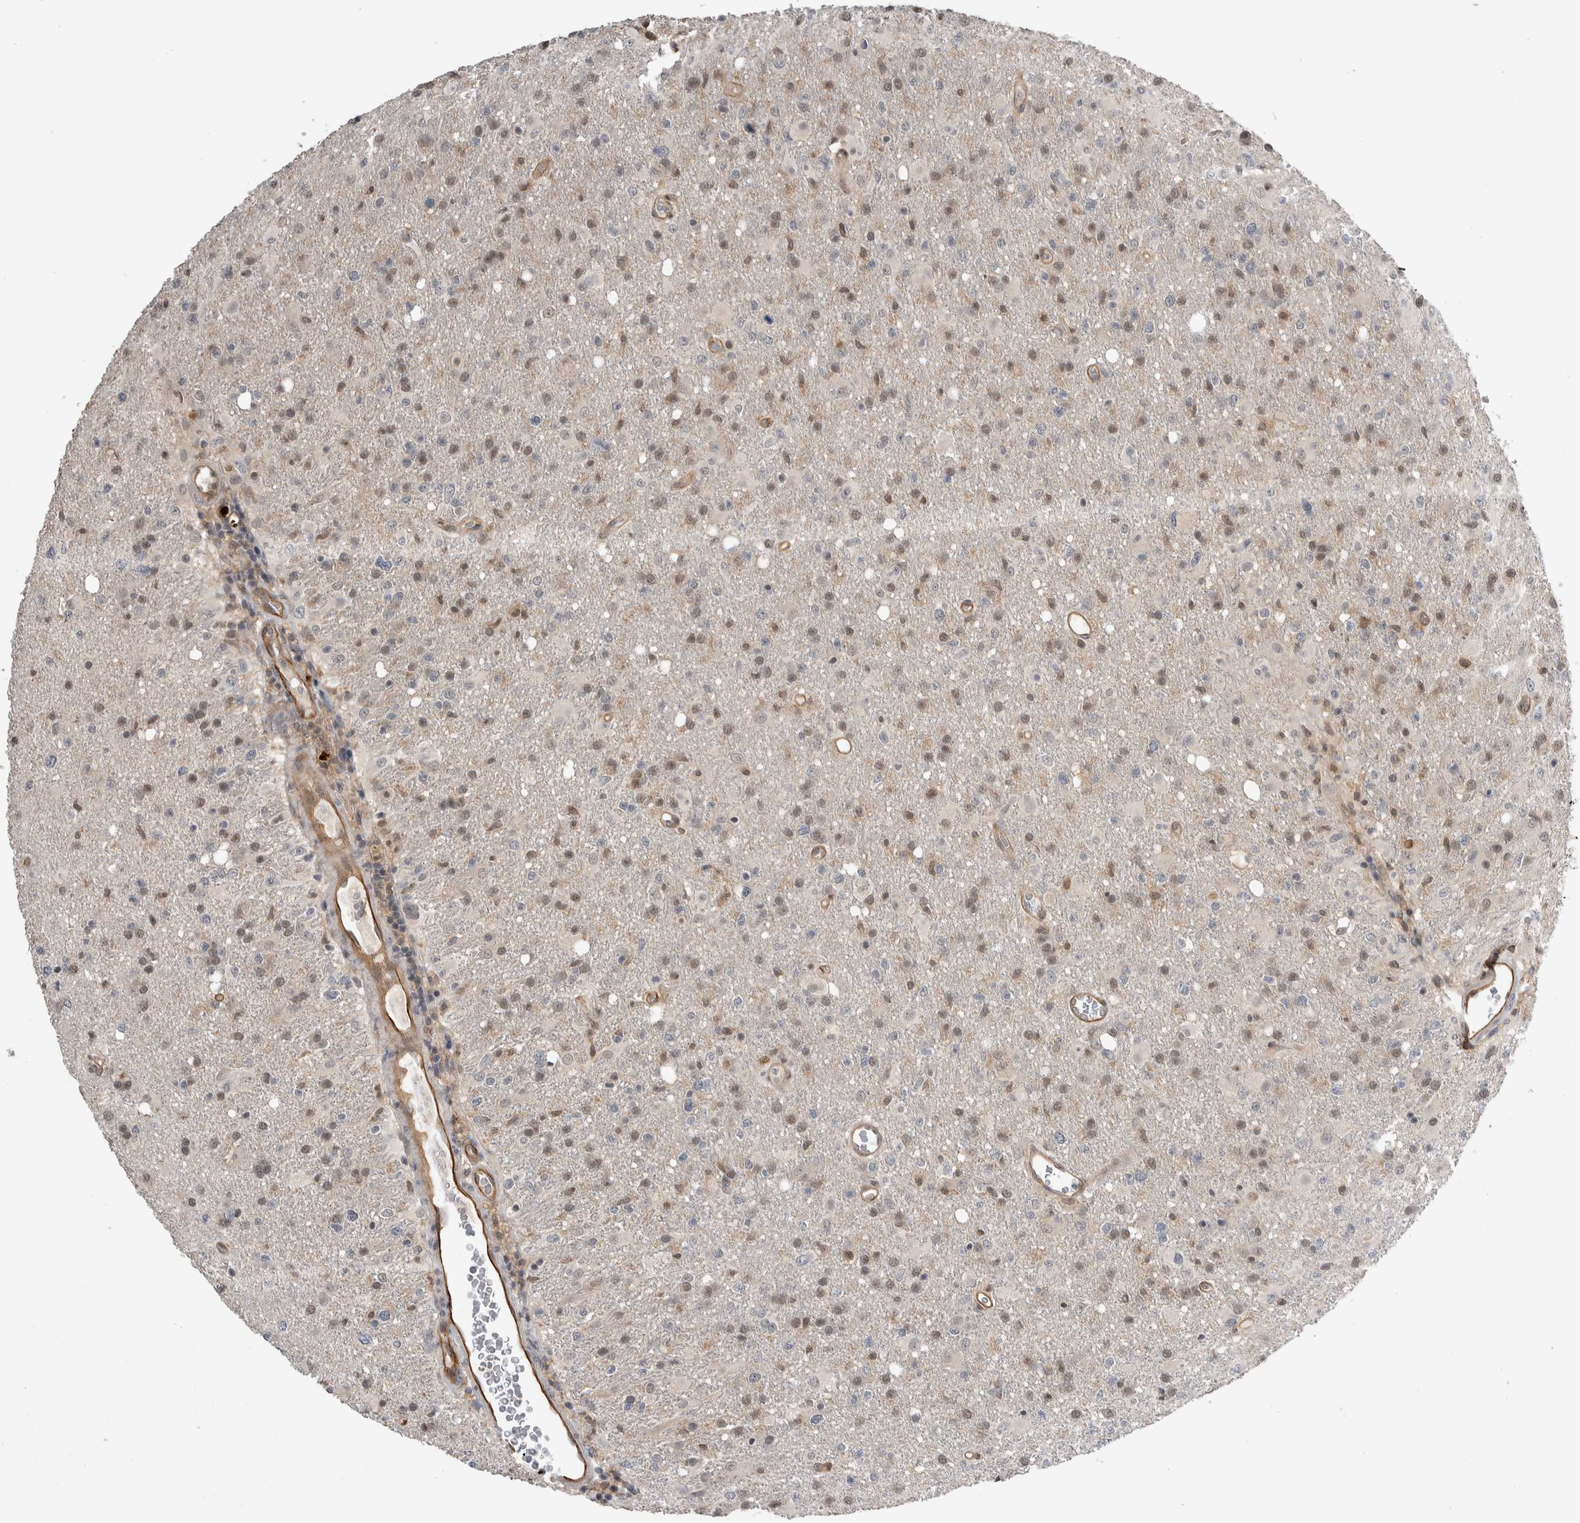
{"staining": {"intensity": "weak", "quantity": "25%-75%", "location": "nuclear"}, "tissue": "glioma", "cell_type": "Tumor cells", "image_type": "cancer", "snomed": [{"axis": "morphology", "description": "Glioma, malignant, High grade"}, {"axis": "topography", "description": "Brain"}], "caption": "IHC of human malignant high-grade glioma displays low levels of weak nuclear expression in approximately 25%-75% of tumor cells.", "gene": "PRDM4", "patient": {"sex": "female", "age": 57}}